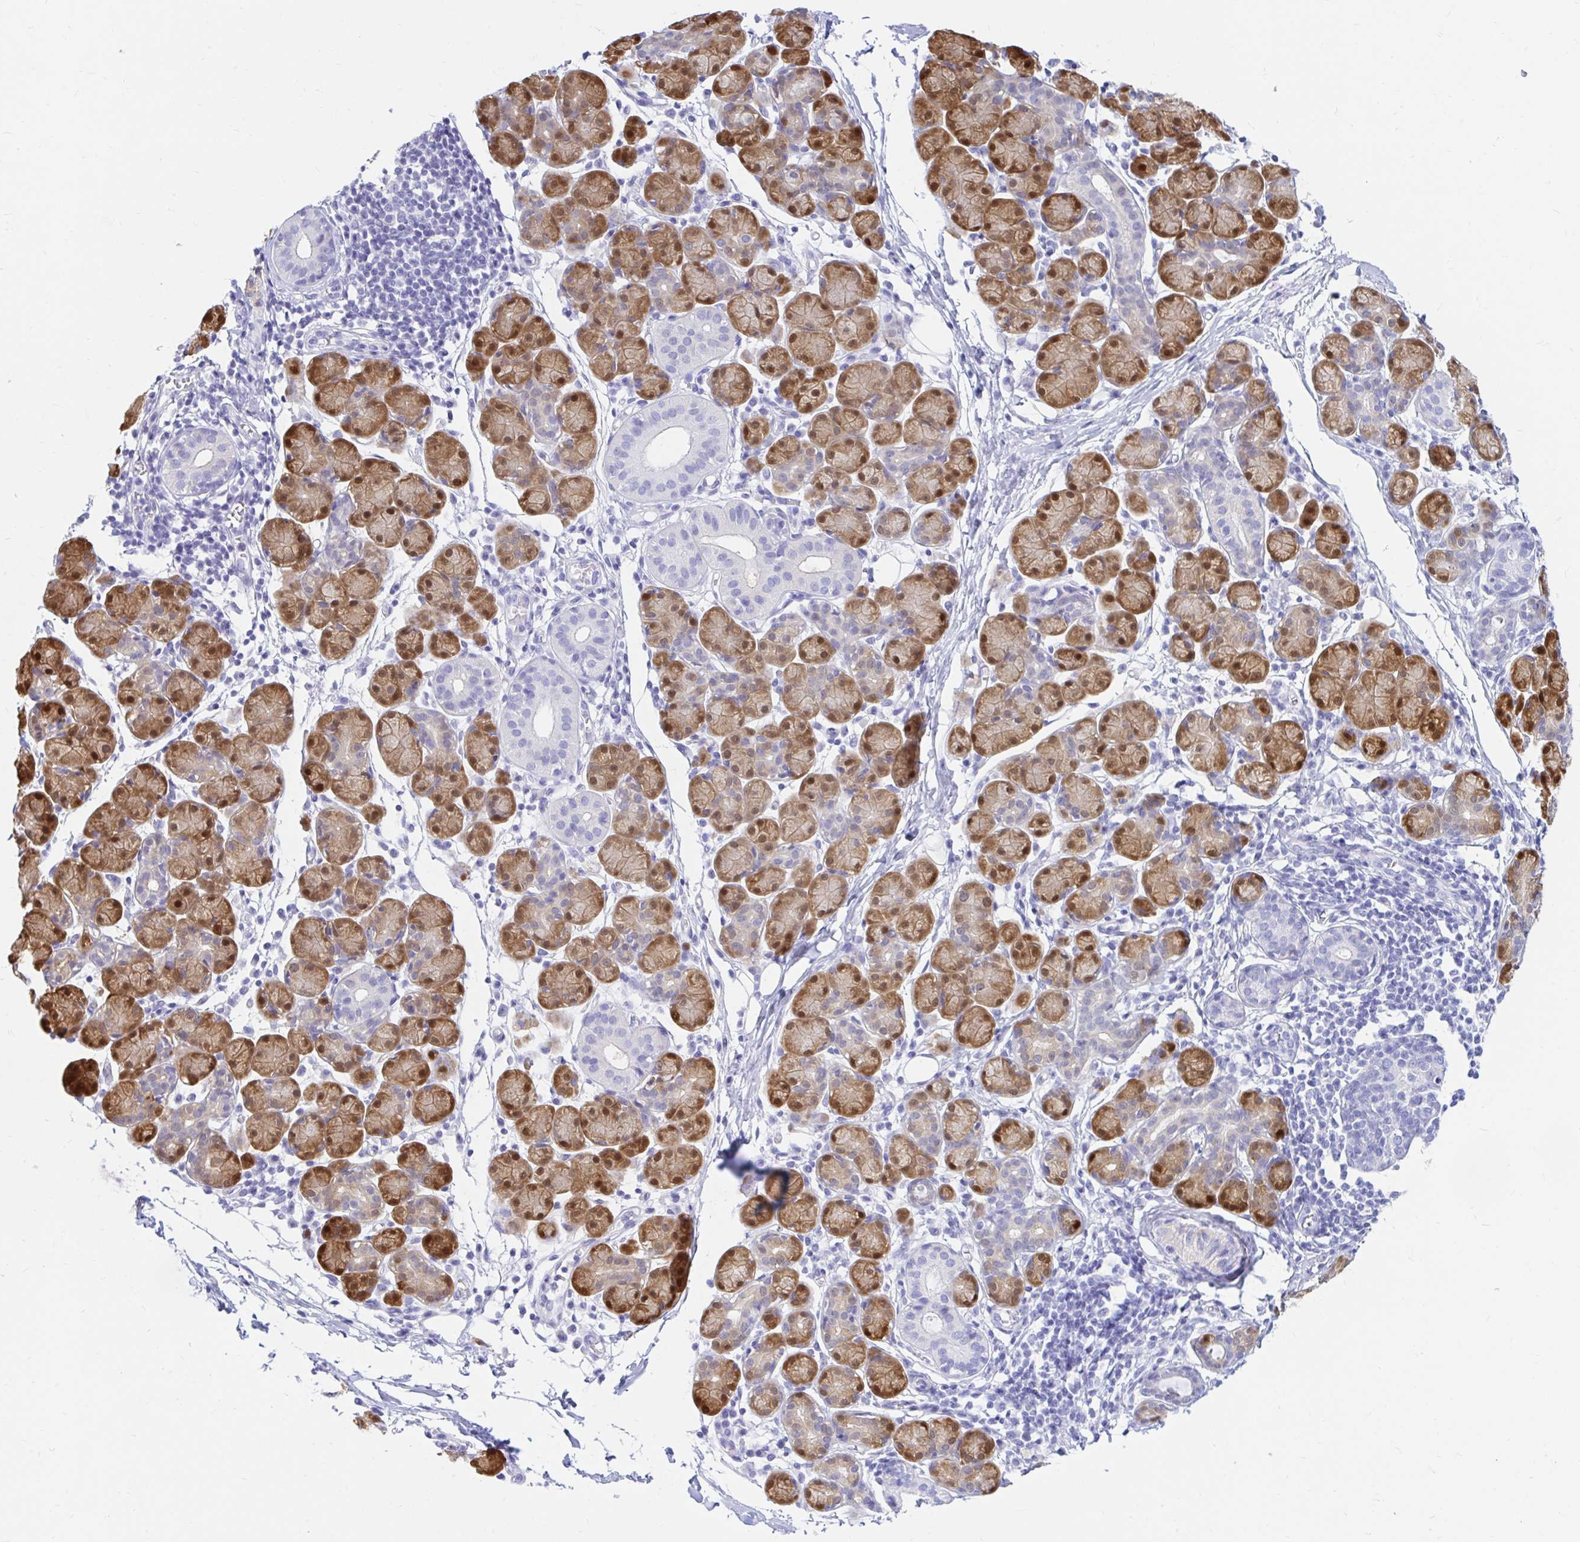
{"staining": {"intensity": "moderate", "quantity": "25%-75%", "location": "cytoplasmic/membranous,nuclear"}, "tissue": "salivary gland", "cell_type": "Glandular cells", "image_type": "normal", "snomed": [{"axis": "morphology", "description": "Normal tissue, NOS"}, {"axis": "morphology", "description": "Inflammation, NOS"}, {"axis": "topography", "description": "Lymph node"}, {"axis": "topography", "description": "Salivary gland"}], "caption": "Immunohistochemical staining of unremarkable salivary gland reveals moderate cytoplasmic/membranous,nuclear protein positivity in approximately 25%-75% of glandular cells. (DAB (3,3'-diaminobenzidine) IHC, brown staining for protein, blue staining for nuclei).", "gene": "PPP1R1B", "patient": {"sex": "male", "age": 3}}